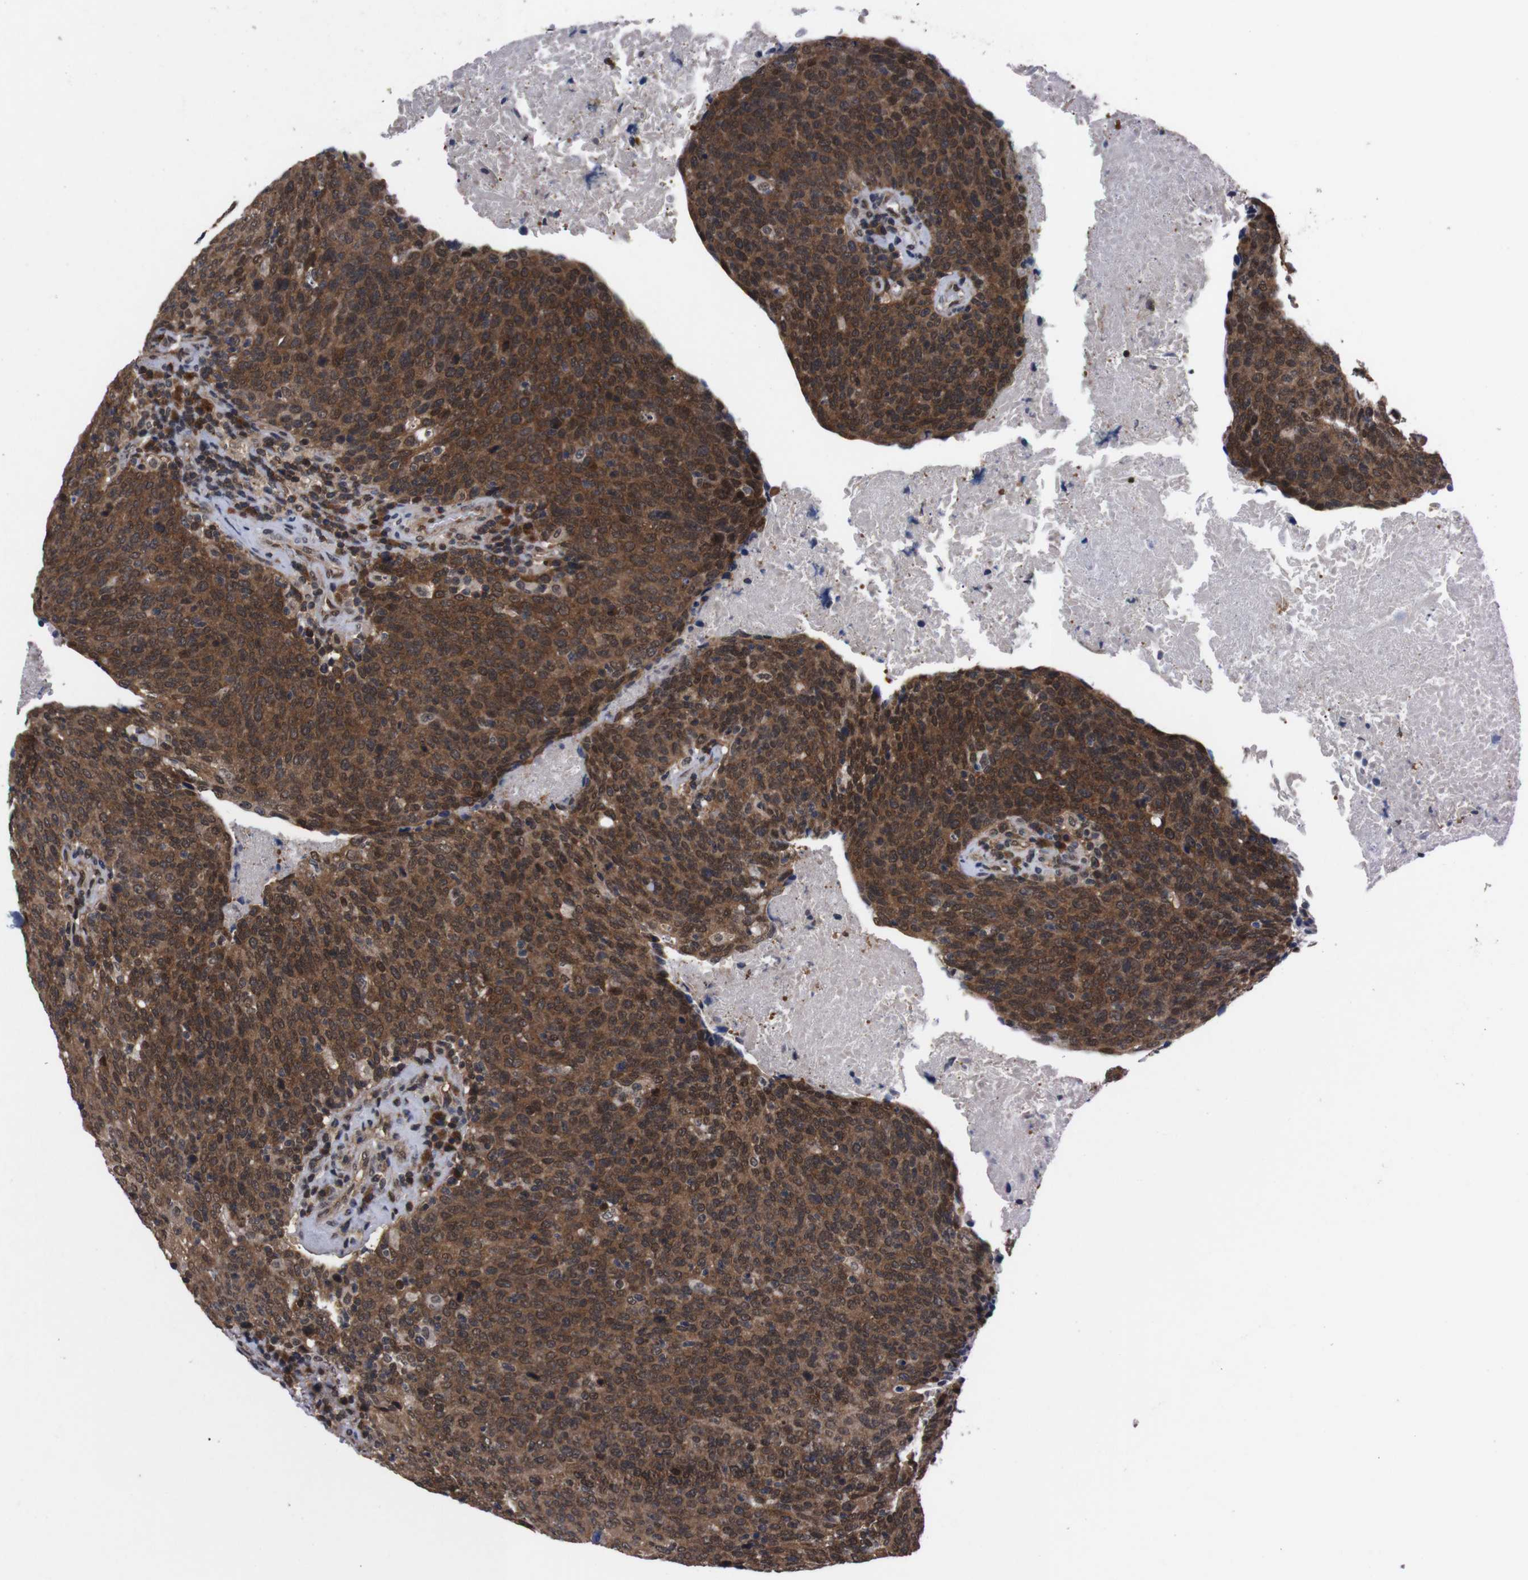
{"staining": {"intensity": "moderate", "quantity": ">75%", "location": "cytoplasmic/membranous,nuclear"}, "tissue": "head and neck cancer", "cell_type": "Tumor cells", "image_type": "cancer", "snomed": [{"axis": "morphology", "description": "Squamous cell carcinoma, NOS"}, {"axis": "morphology", "description": "Squamous cell carcinoma, metastatic, NOS"}, {"axis": "topography", "description": "Lymph node"}, {"axis": "topography", "description": "Head-Neck"}], "caption": "Immunohistochemistry (IHC) of human head and neck cancer (metastatic squamous cell carcinoma) demonstrates medium levels of moderate cytoplasmic/membranous and nuclear expression in approximately >75% of tumor cells.", "gene": "UBQLN2", "patient": {"sex": "male", "age": 62}}